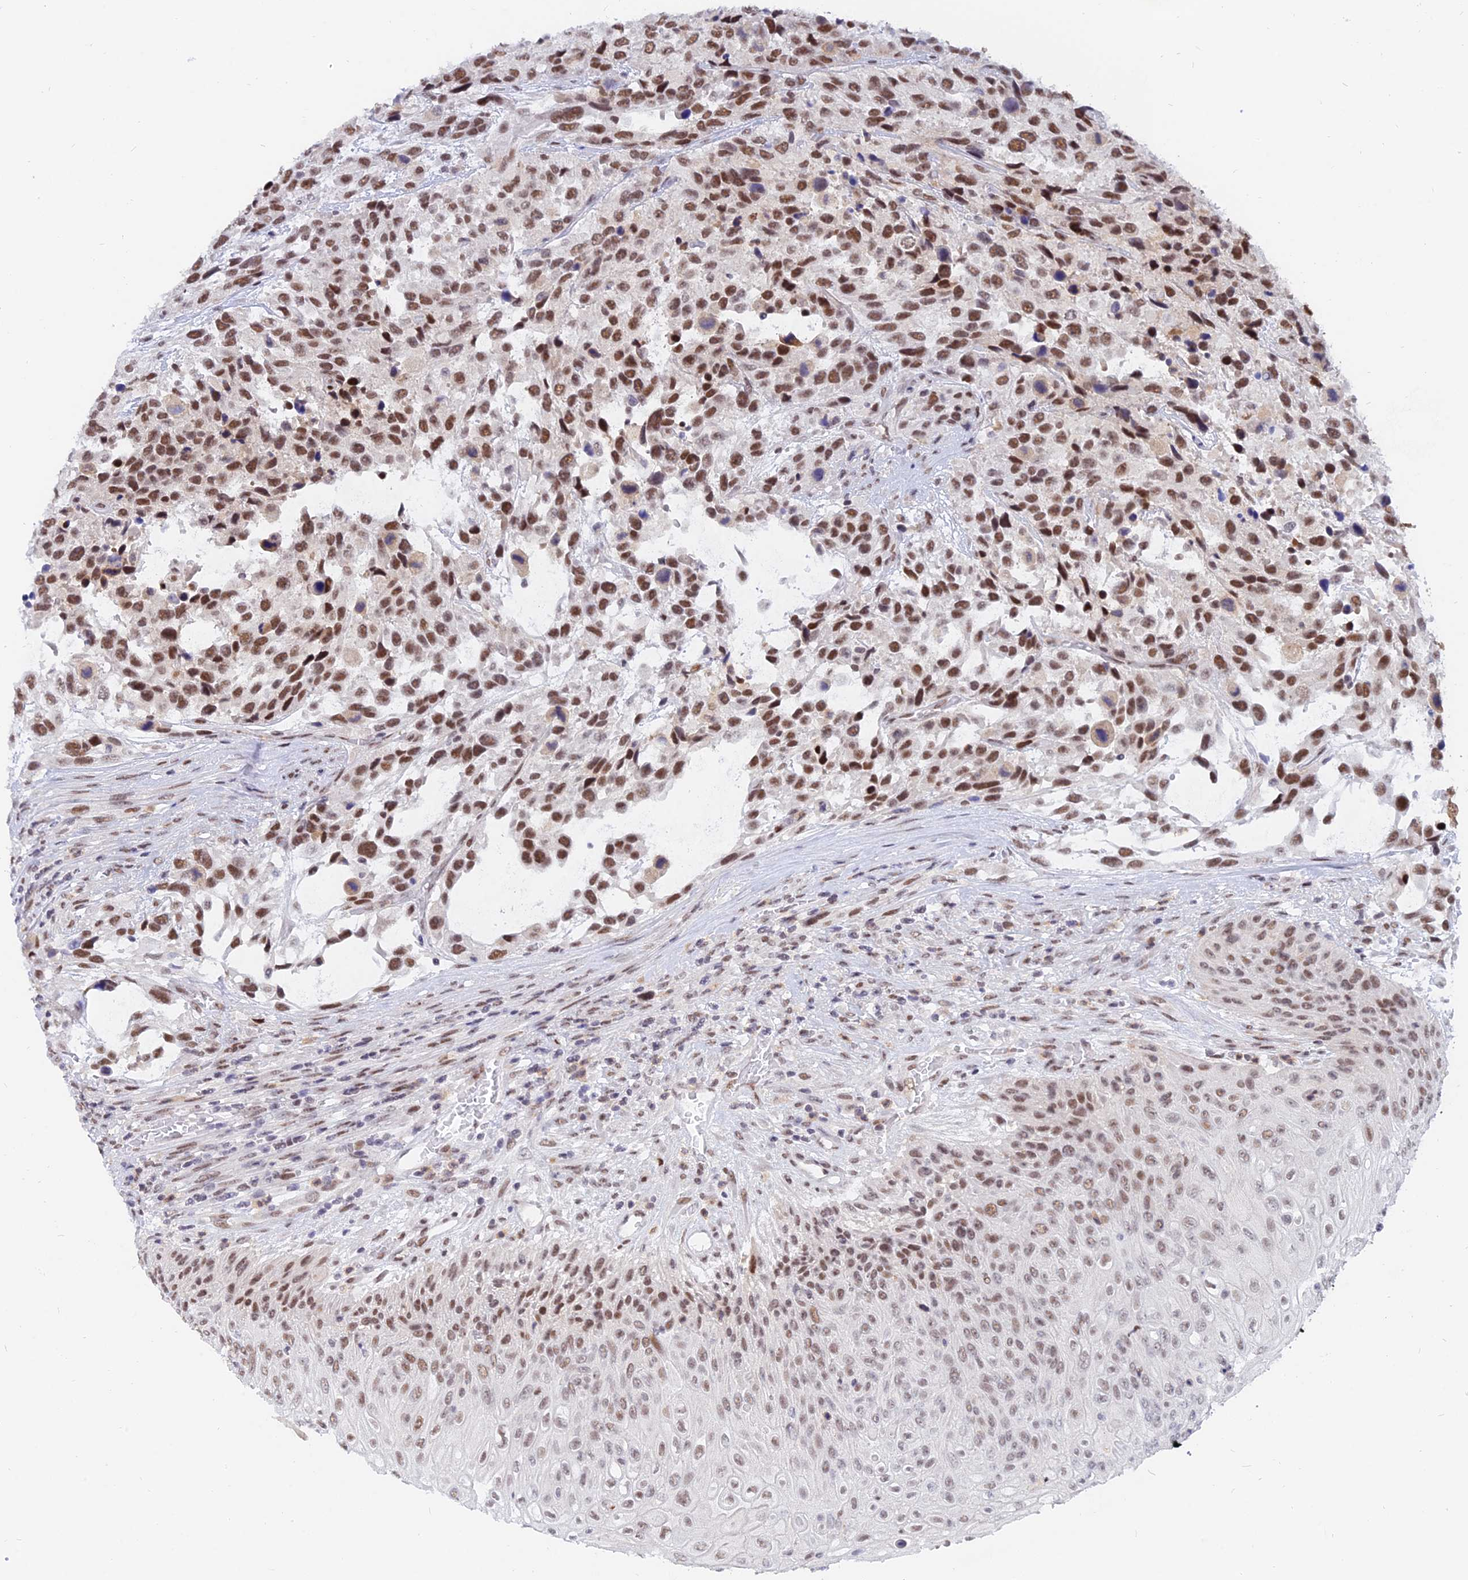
{"staining": {"intensity": "moderate", "quantity": ">75%", "location": "nuclear"}, "tissue": "urothelial cancer", "cell_type": "Tumor cells", "image_type": "cancer", "snomed": [{"axis": "morphology", "description": "Urothelial carcinoma, High grade"}, {"axis": "topography", "description": "Urinary bladder"}], "caption": "Immunohistochemistry (IHC) of human urothelial carcinoma (high-grade) displays medium levels of moderate nuclear positivity in about >75% of tumor cells.", "gene": "DPY30", "patient": {"sex": "female", "age": 70}}